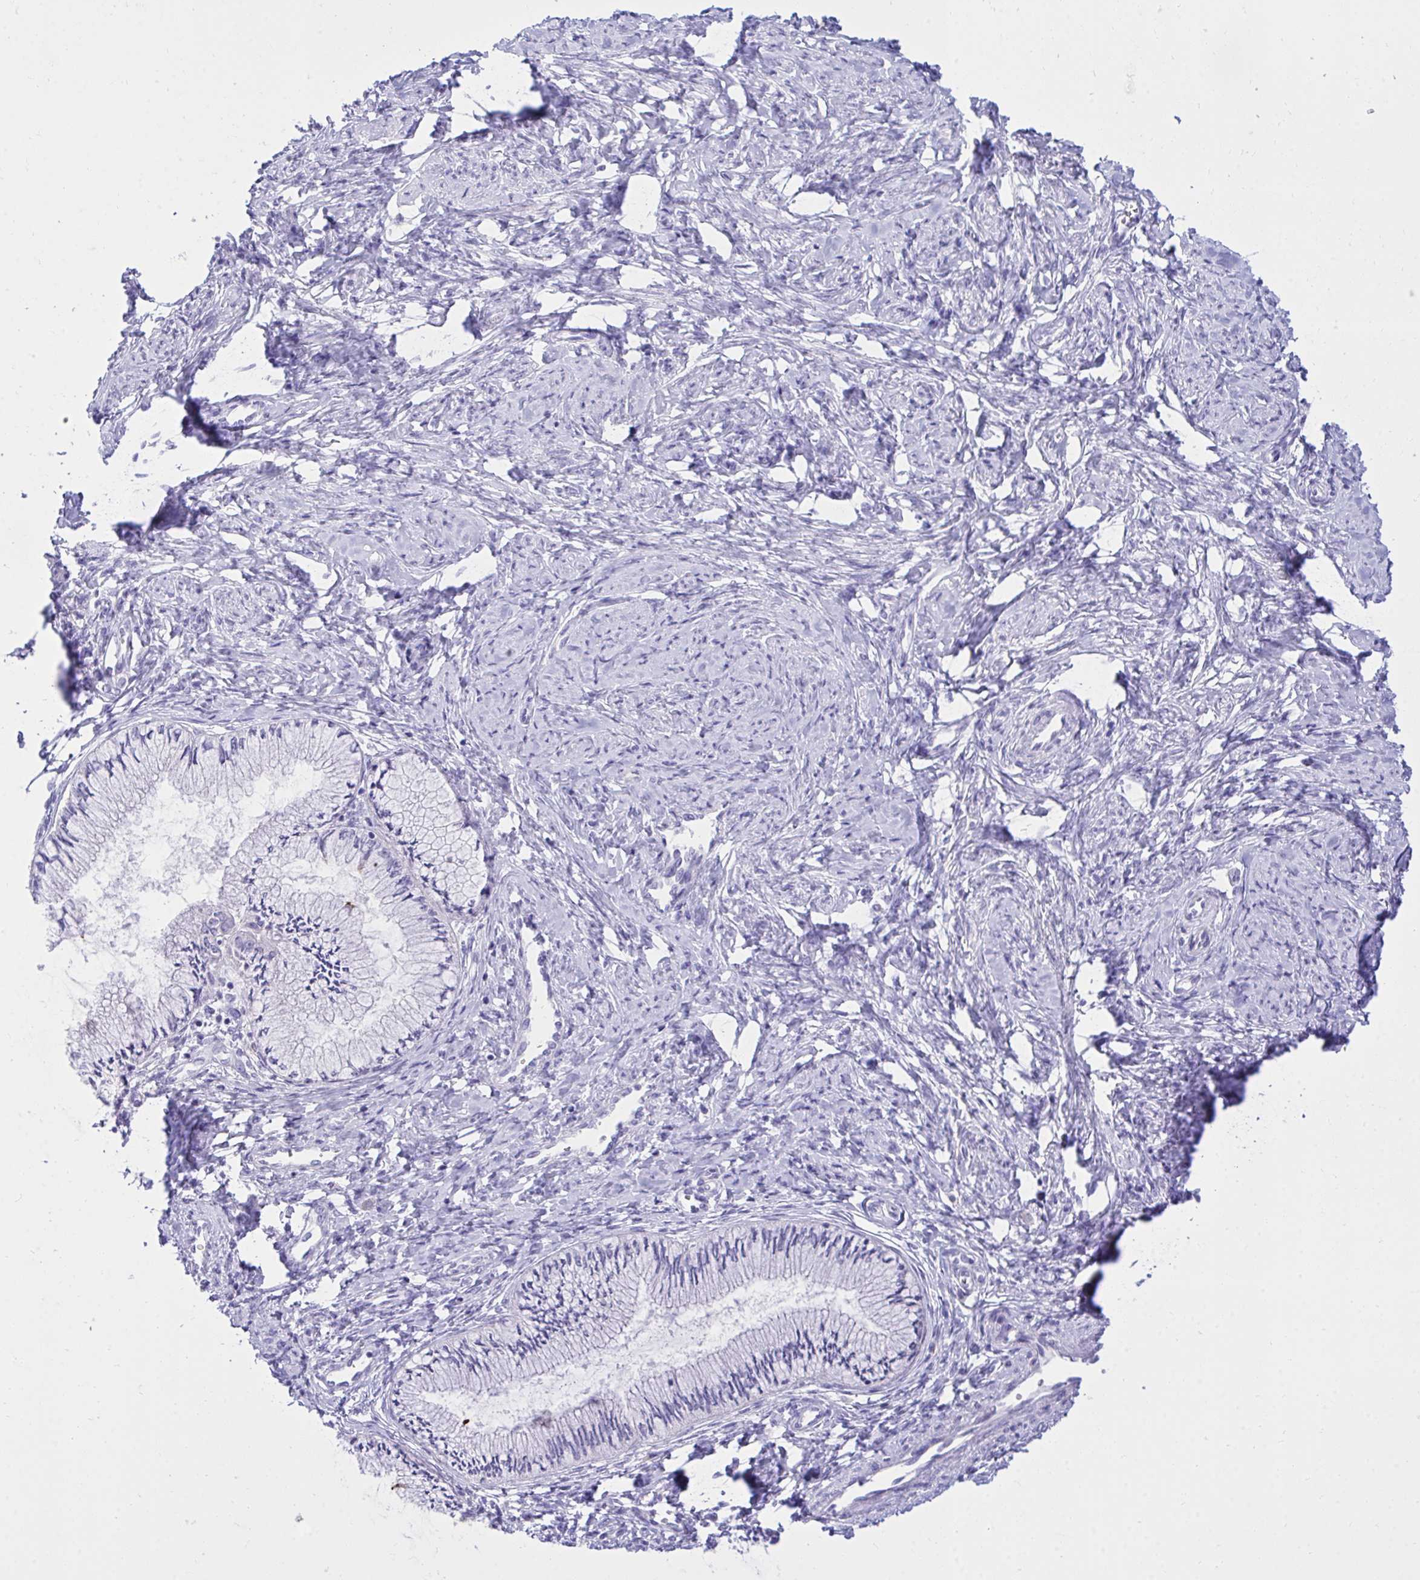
{"staining": {"intensity": "negative", "quantity": "none", "location": "none"}, "tissue": "cervix", "cell_type": "Glandular cells", "image_type": "normal", "snomed": [{"axis": "morphology", "description": "Normal tissue, NOS"}, {"axis": "topography", "description": "Cervix"}], "caption": "An IHC photomicrograph of benign cervix is shown. There is no staining in glandular cells of cervix. (Immunohistochemistry (ihc), brightfield microscopy, high magnification).", "gene": "PLEKHH1", "patient": {"sex": "female", "age": 24}}